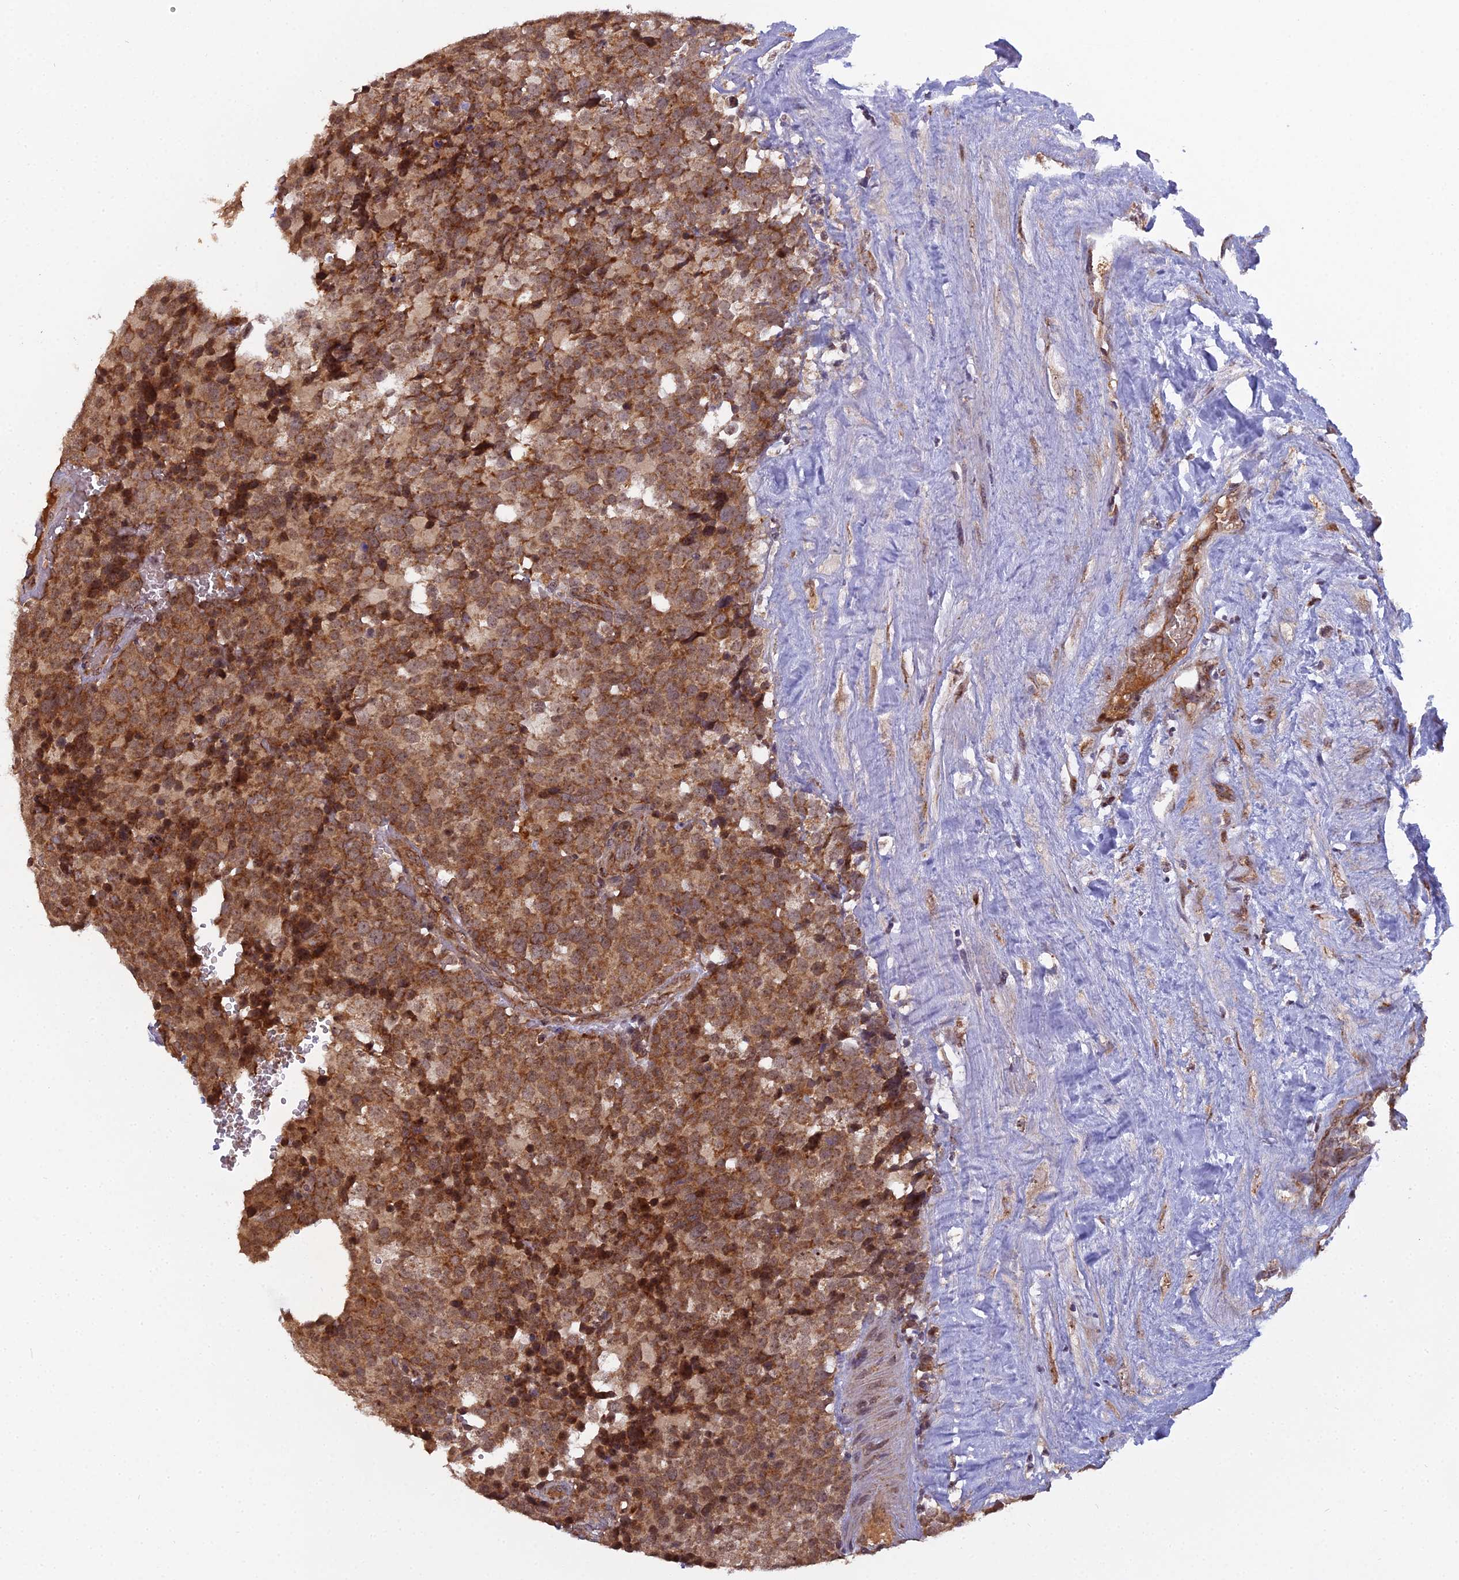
{"staining": {"intensity": "moderate", "quantity": ">75%", "location": "cytoplasmic/membranous"}, "tissue": "testis cancer", "cell_type": "Tumor cells", "image_type": "cancer", "snomed": [{"axis": "morphology", "description": "Seminoma, NOS"}, {"axis": "topography", "description": "Testis"}], "caption": "The image reveals a brown stain indicating the presence of a protein in the cytoplasmic/membranous of tumor cells in testis cancer.", "gene": "MEOX1", "patient": {"sex": "male", "age": 71}}